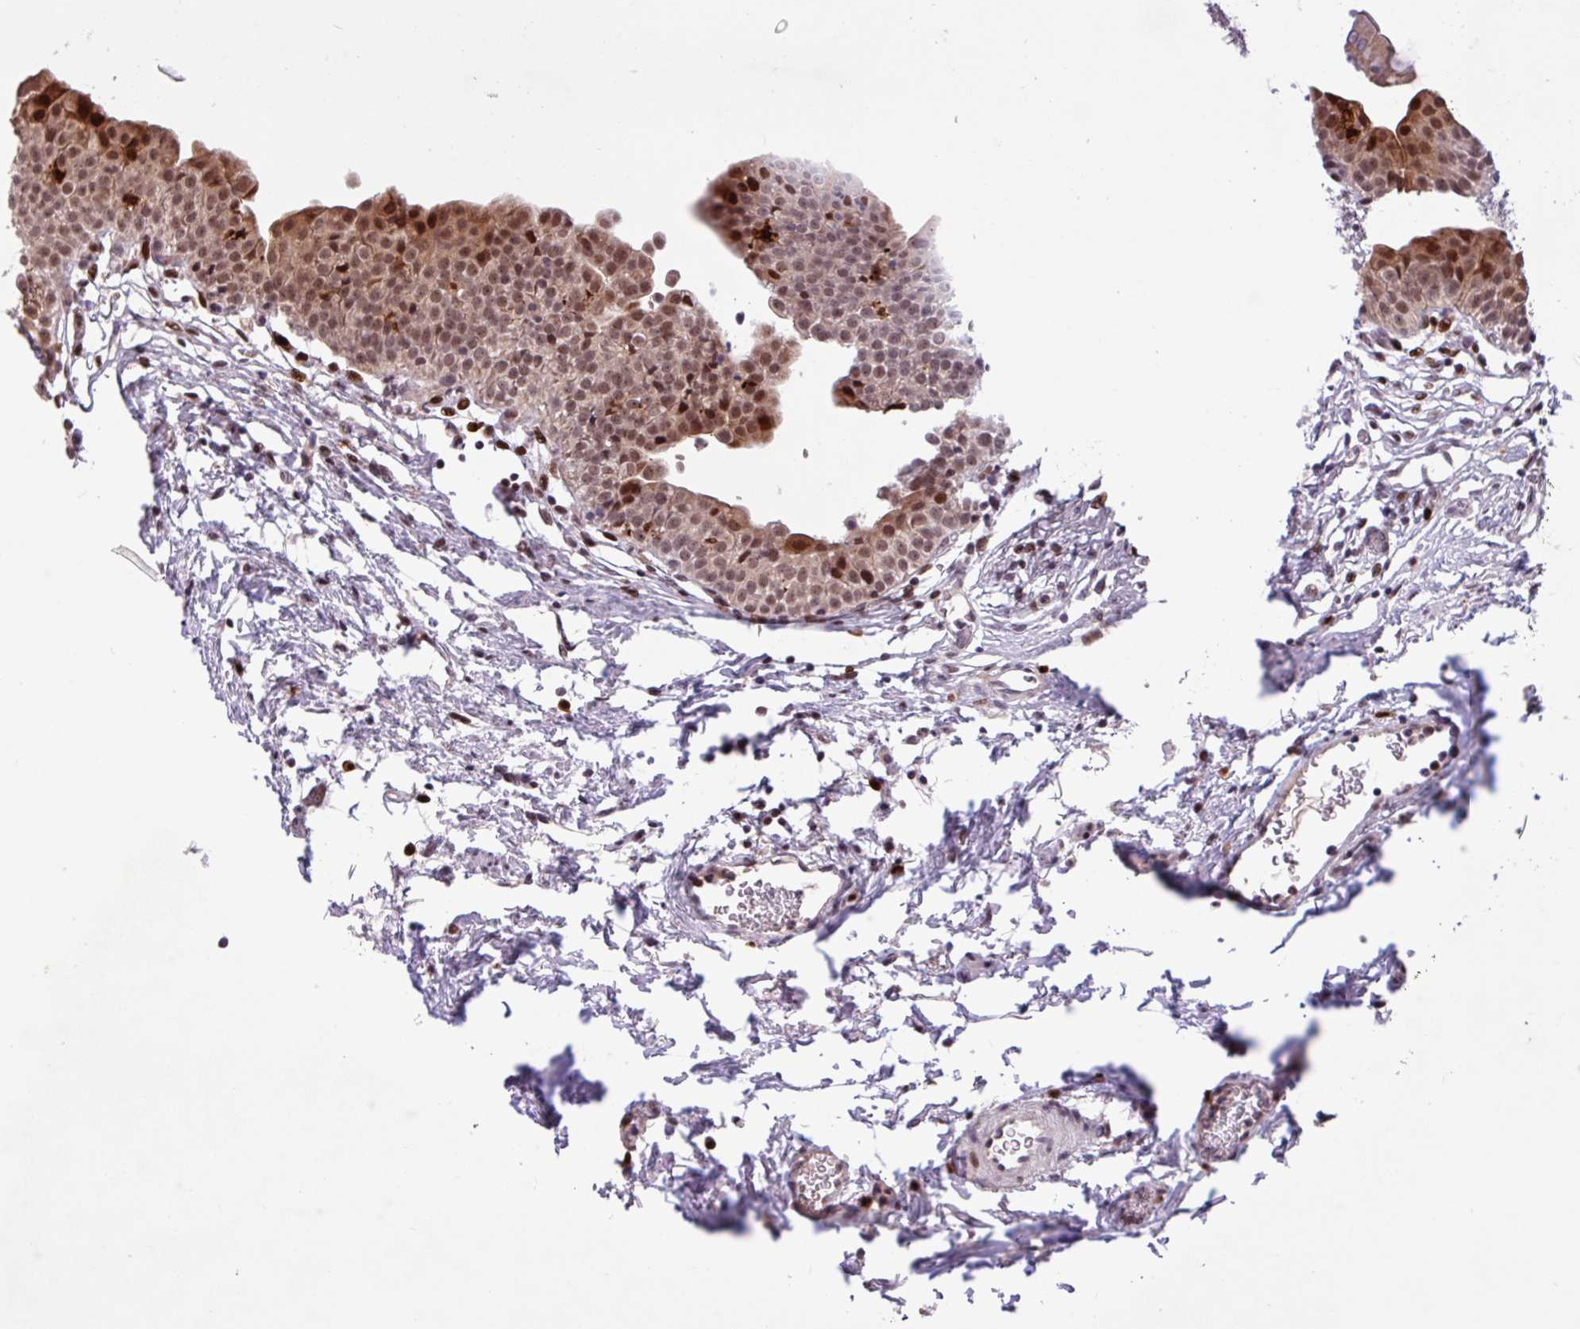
{"staining": {"intensity": "strong", "quantity": ">75%", "location": "cytoplasmic/membranous,nuclear"}, "tissue": "urinary bladder", "cell_type": "Urothelial cells", "image_type": "normal", "snomed": [{"axis": "morphology", "description": "Normal tissue, NOS"}, {"axis": "topography", "description": "Urinary bladder"}, {"axis": "topography", "description": "Peripheral nerve tissue"}], "caption": "Urinary bladder stained with a brown dye displays strong cytoplasmic/membranous,nuclear positive staining in approximately >75% of urothelial cells.", "gene": "BRD3", "patient": {"sex": "male", "age": 55}}